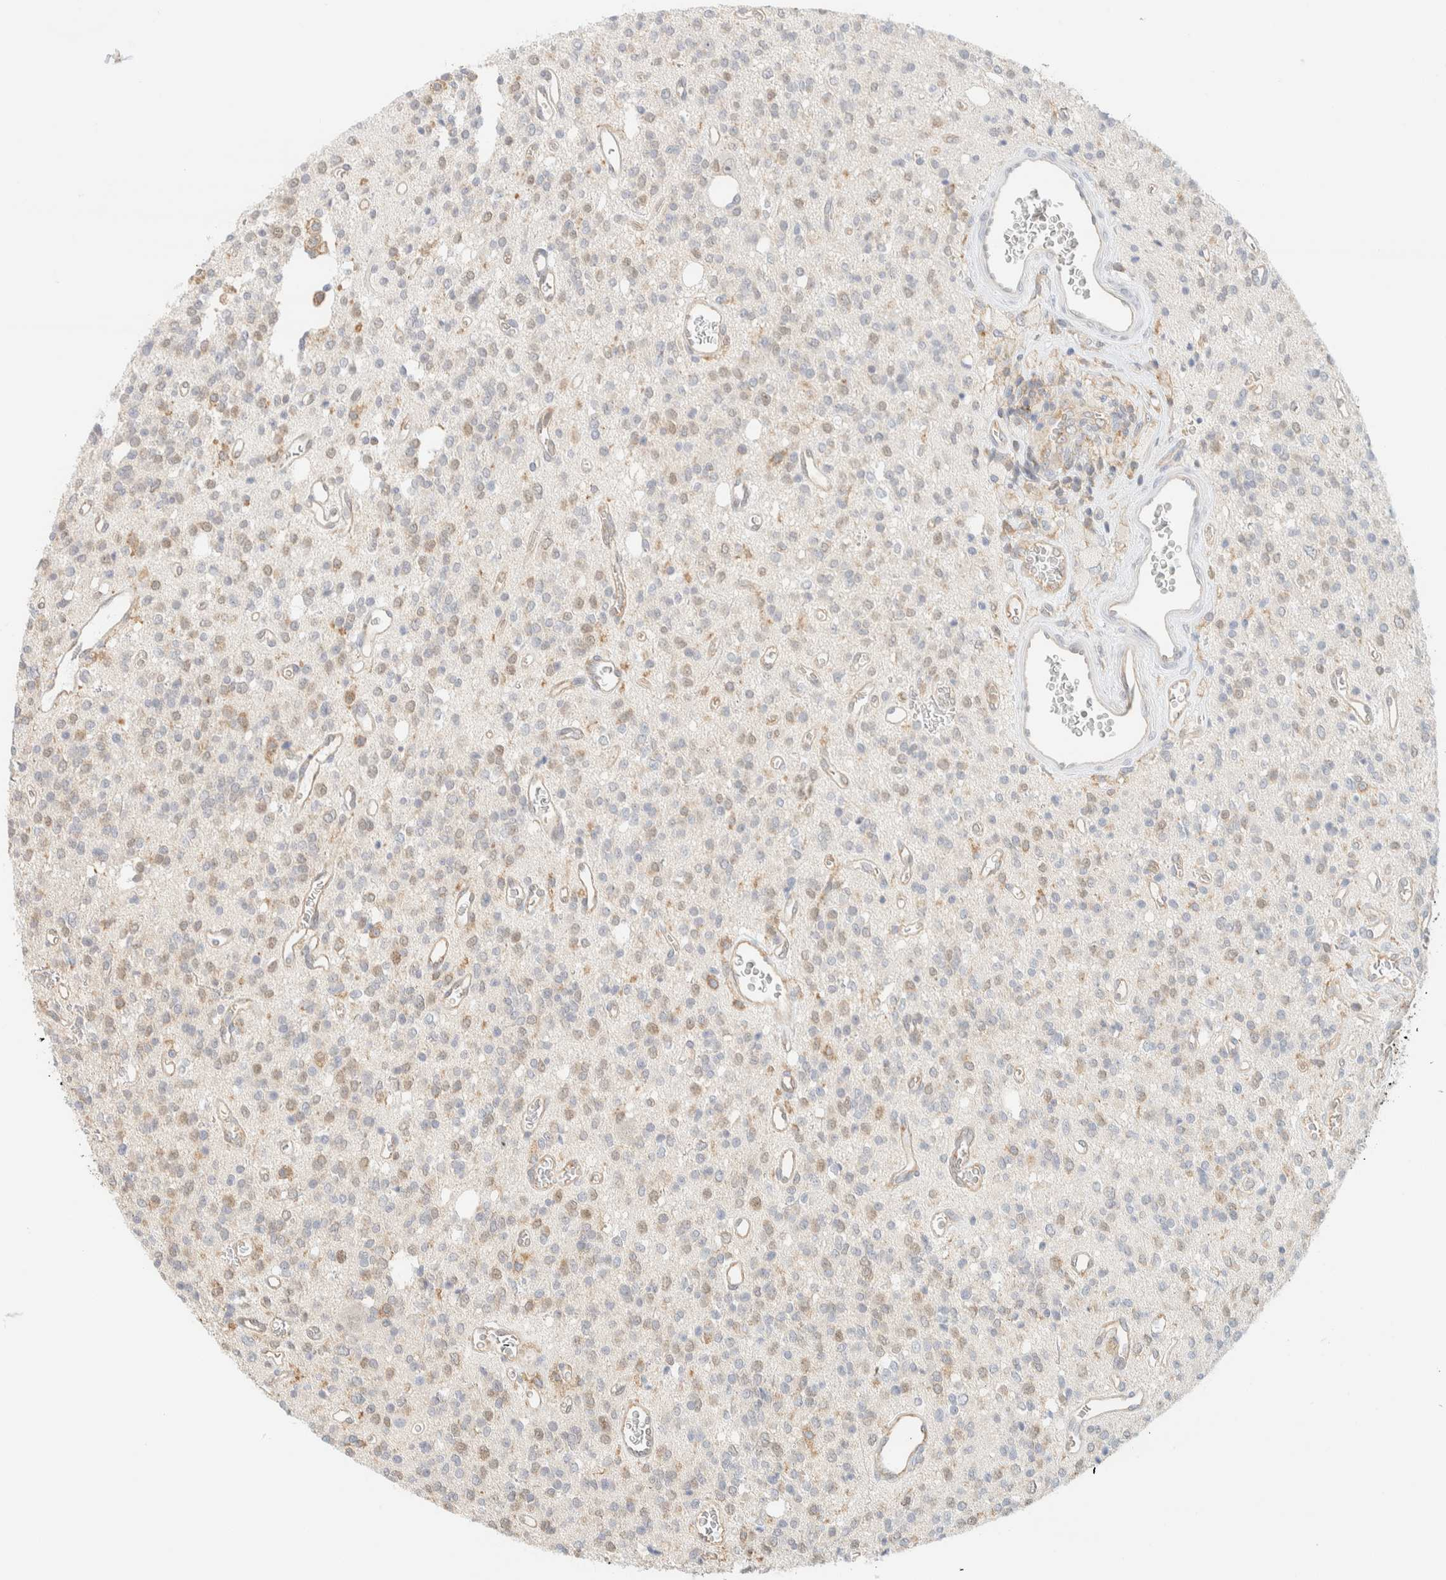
{"staining": {"intensity": "weak", "quantity": ">75%", "location": "cytoplasmic/membranous"}, "tissue": "glioma", "cell_type": "Tumor cells", "image_type": "cancer", "snomed": [{"axis": "morphology", "description": "Glioma, malignant, High grade"}, {"axis": "topography", "description": "Brain"}], "caption": "Human glioma stained with a protein marker demonstrates weak staining in tumor cells.", "gene": "TBC1D8B", "patient": {"sex": "male", "age": 34}}